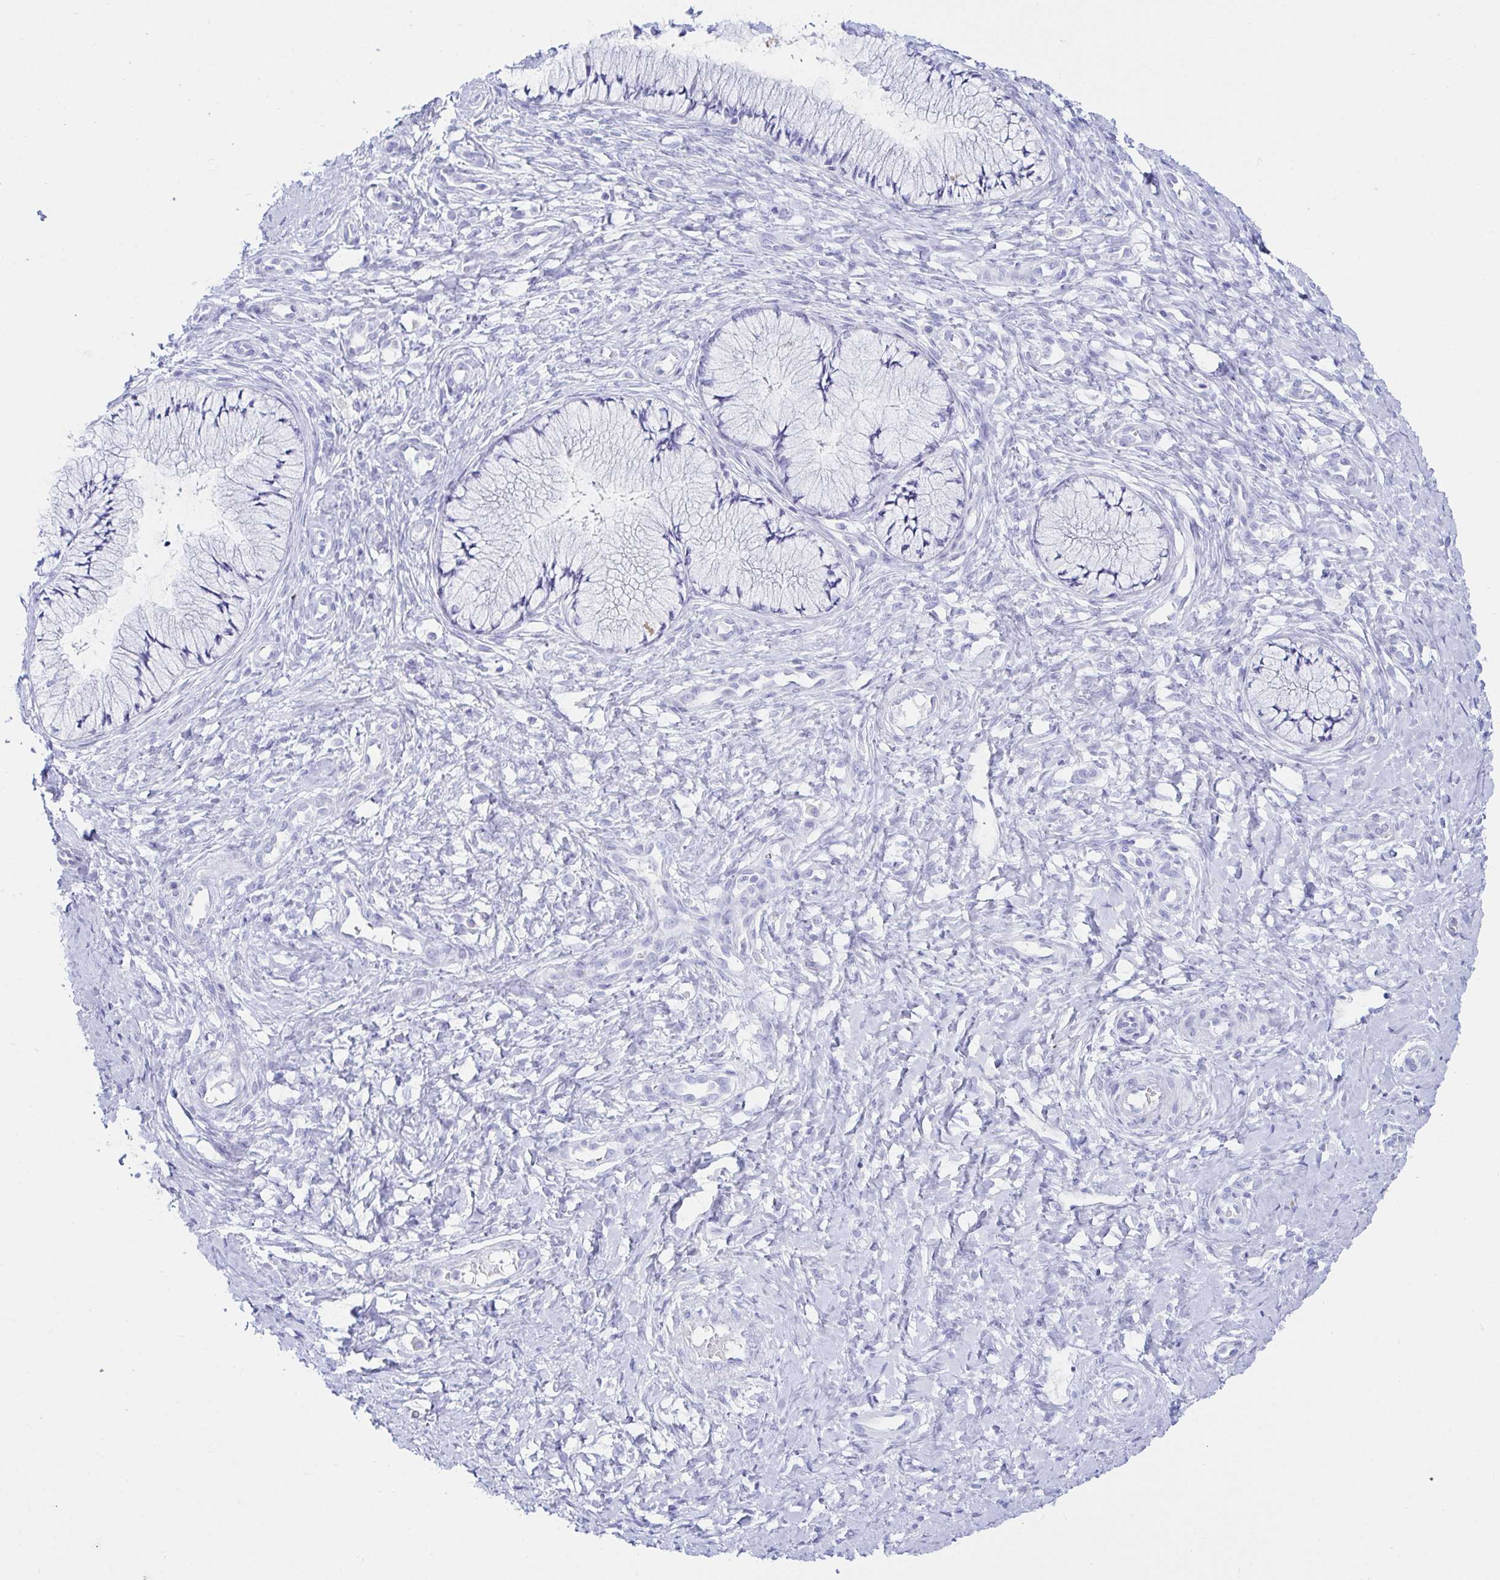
{"staining": {"intensity": "negative", "quantity": "none", "location": "none"}, "tissue": "cervix", "cell_type": "Glandular cells", "image_type": "normal", "snomed": [{"axis": "morphology", "description": "Normal tissue, NOS"}, {"axis": "topography", "description": "Cervix"}], "caption": "Protein analysis of unremarkable cervix shows no significant positivity in glandular cells. Nuclei are stained in blue.", "gene": "OR10K1", "patient": {"sex": "female", "age": 37}}